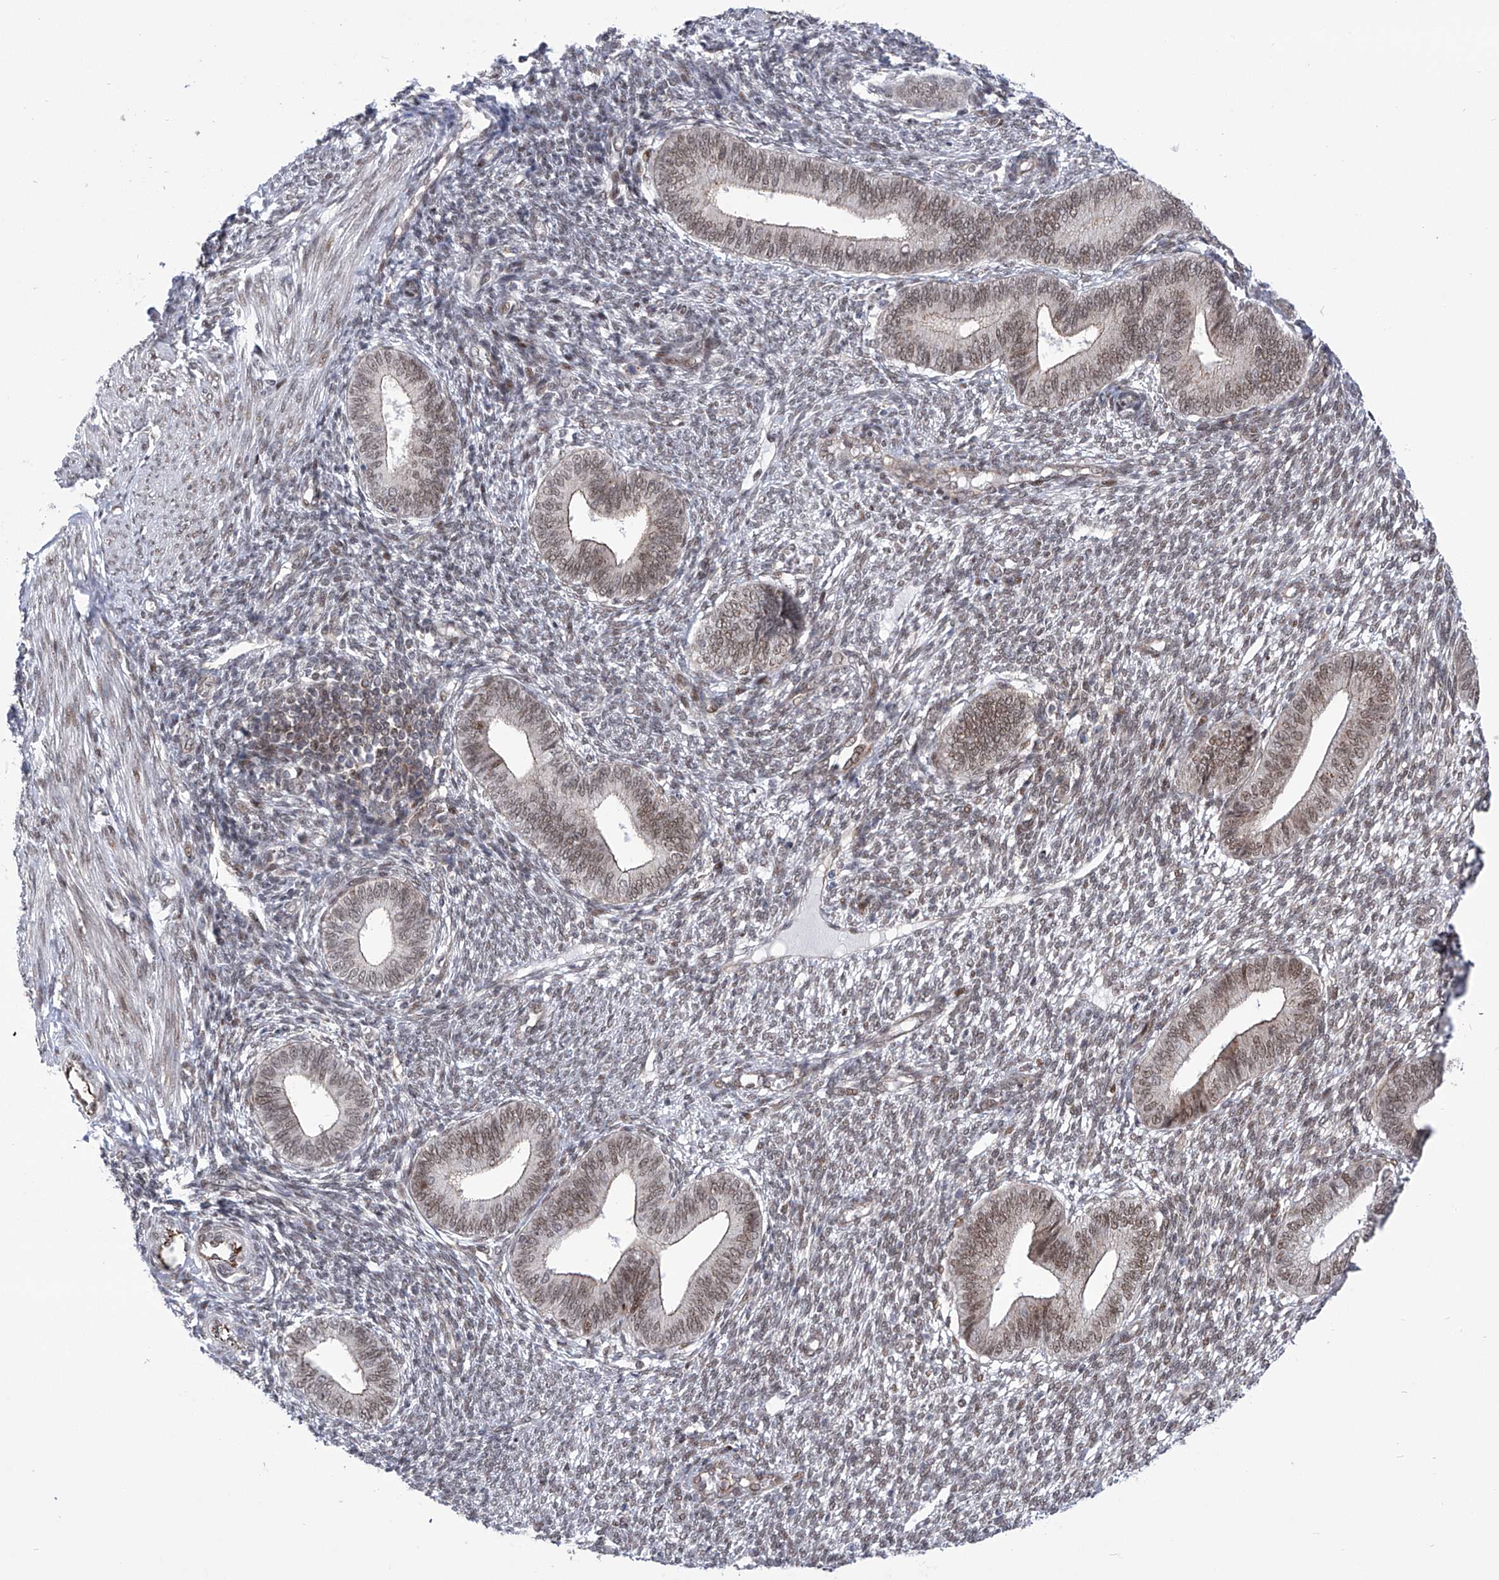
{"staining": {"intensity": "weak", "quantity": "25%-75%", "location": "nuclear"}, "tissue": "endometrium", "cell_type": "Cells in endometrial stroma", "image_type": "normal", "snomed": [{"axis": "morphology", "description": "Normal tissue, NOS"}, {"axis": "topography", "description": "Endometrium"}], "caption": "Immunohistochemistry (IHC) staining of benign endometrium, which shows low levels of weak nuclear staining in about 25%-75% of cells in endometrial stroma indicating weak nuclear protein staining. The staining was performed using DAB (brown) for protein detection and nuclei were counterstained in hematoxylin (blue).", "gene": "CEP290", "patient": {"sex": "female", "age": 46}}